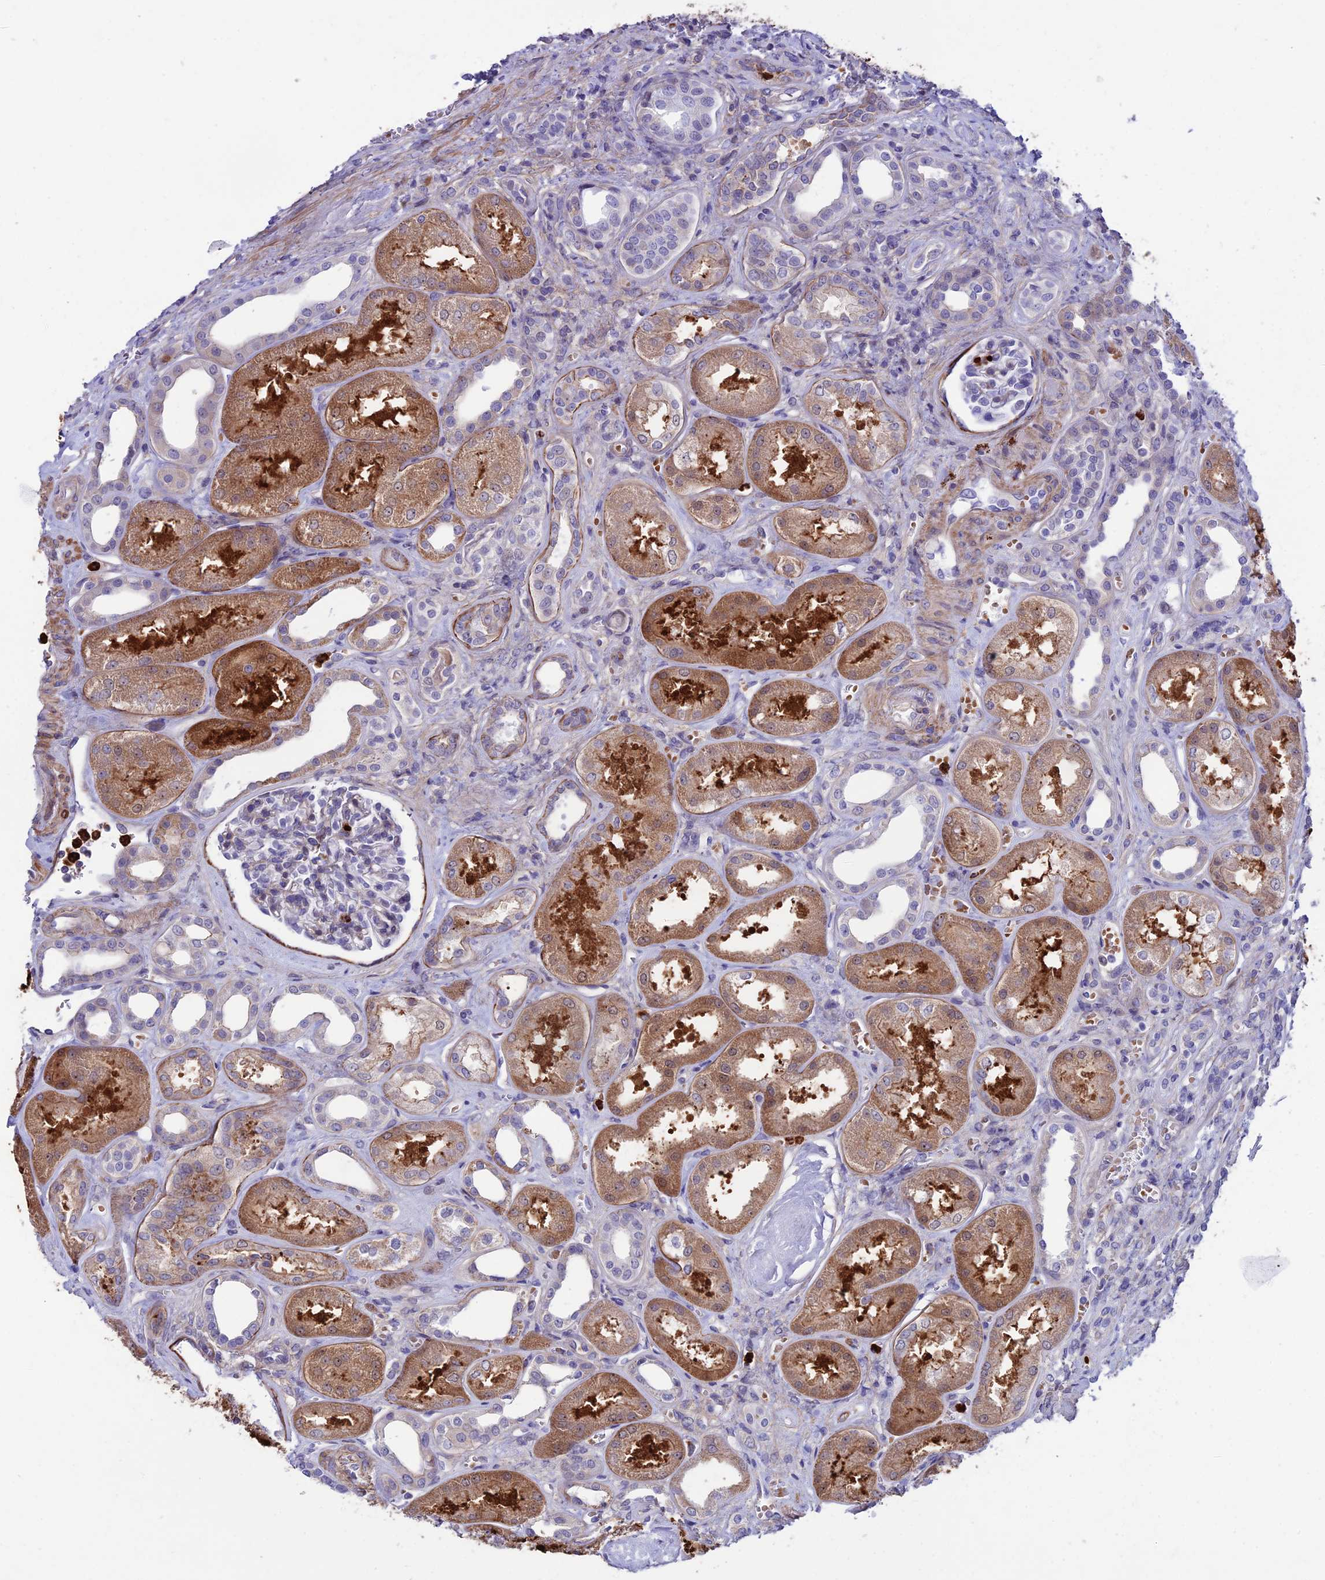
{"staining": {"intensity": "moderate", "quantity": "<25%", "location": "cytoplasmic/membranous"}, "tissue": "kidney", "cell_type": "Cells in glomeruli", "image_type": "normal", "snomed": [{"axis": "morphology", "description": "Normal tissue, NOS"}, {"axis": "morphology", "description": "Adenocarcinoma, NOS"}, {"axis": "topography", "description": "Kidney"}], "caption": "An IHC photomicrograph of normal tissue is shown. Protein staining in brown shows moderate cytoplasmic/membranous positivity in kidney within cells in glomeruli. The staining was performed using DAB to visualize the protein expression in brown, while the nuclei were stained in blue with hematoxylin (Magnification: 20x).", "gene": "COL6A6", "patient": {"sex": "female", "age": 68}}